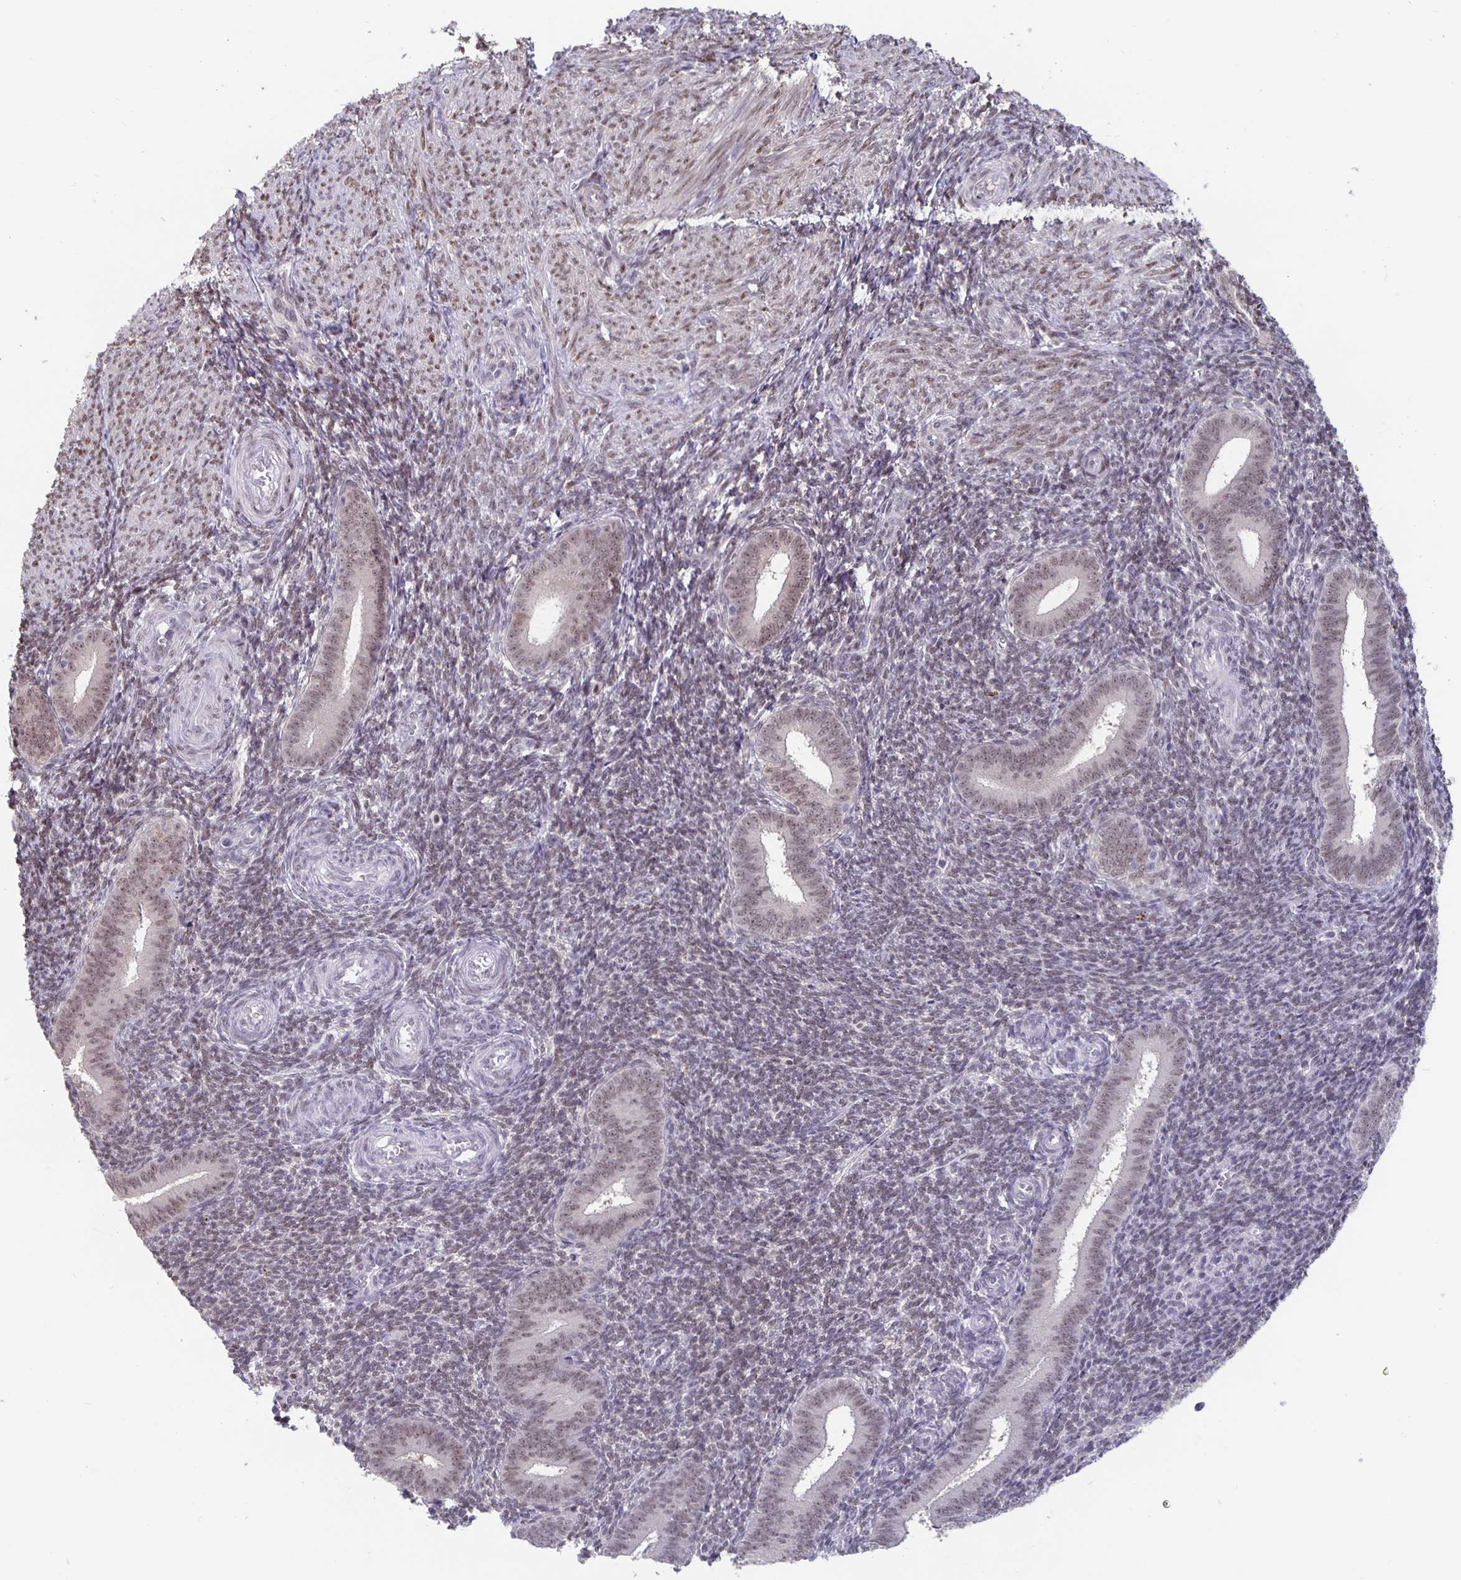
{"staining": {"intensity": "weak", "quantity": "<25%", "location": "nuclear"}, "tissue": "endometrium", "cell_type": "Cells in endometrial stroma", "image_type": "normal", "snomed": [{"axis": "morphology", "description": "Normal tissue, NOS"}, {"axis": "topography", "description": "Endometrium"}], "caption": "Immunohistochemistry micrograph of unremarkable human endometrium stained for a protein (brown), which demonstrates no positivity in cells in endometrial stroma.", "gene": "ZNF691", "patient": {"sex": "female", "age": 25}}